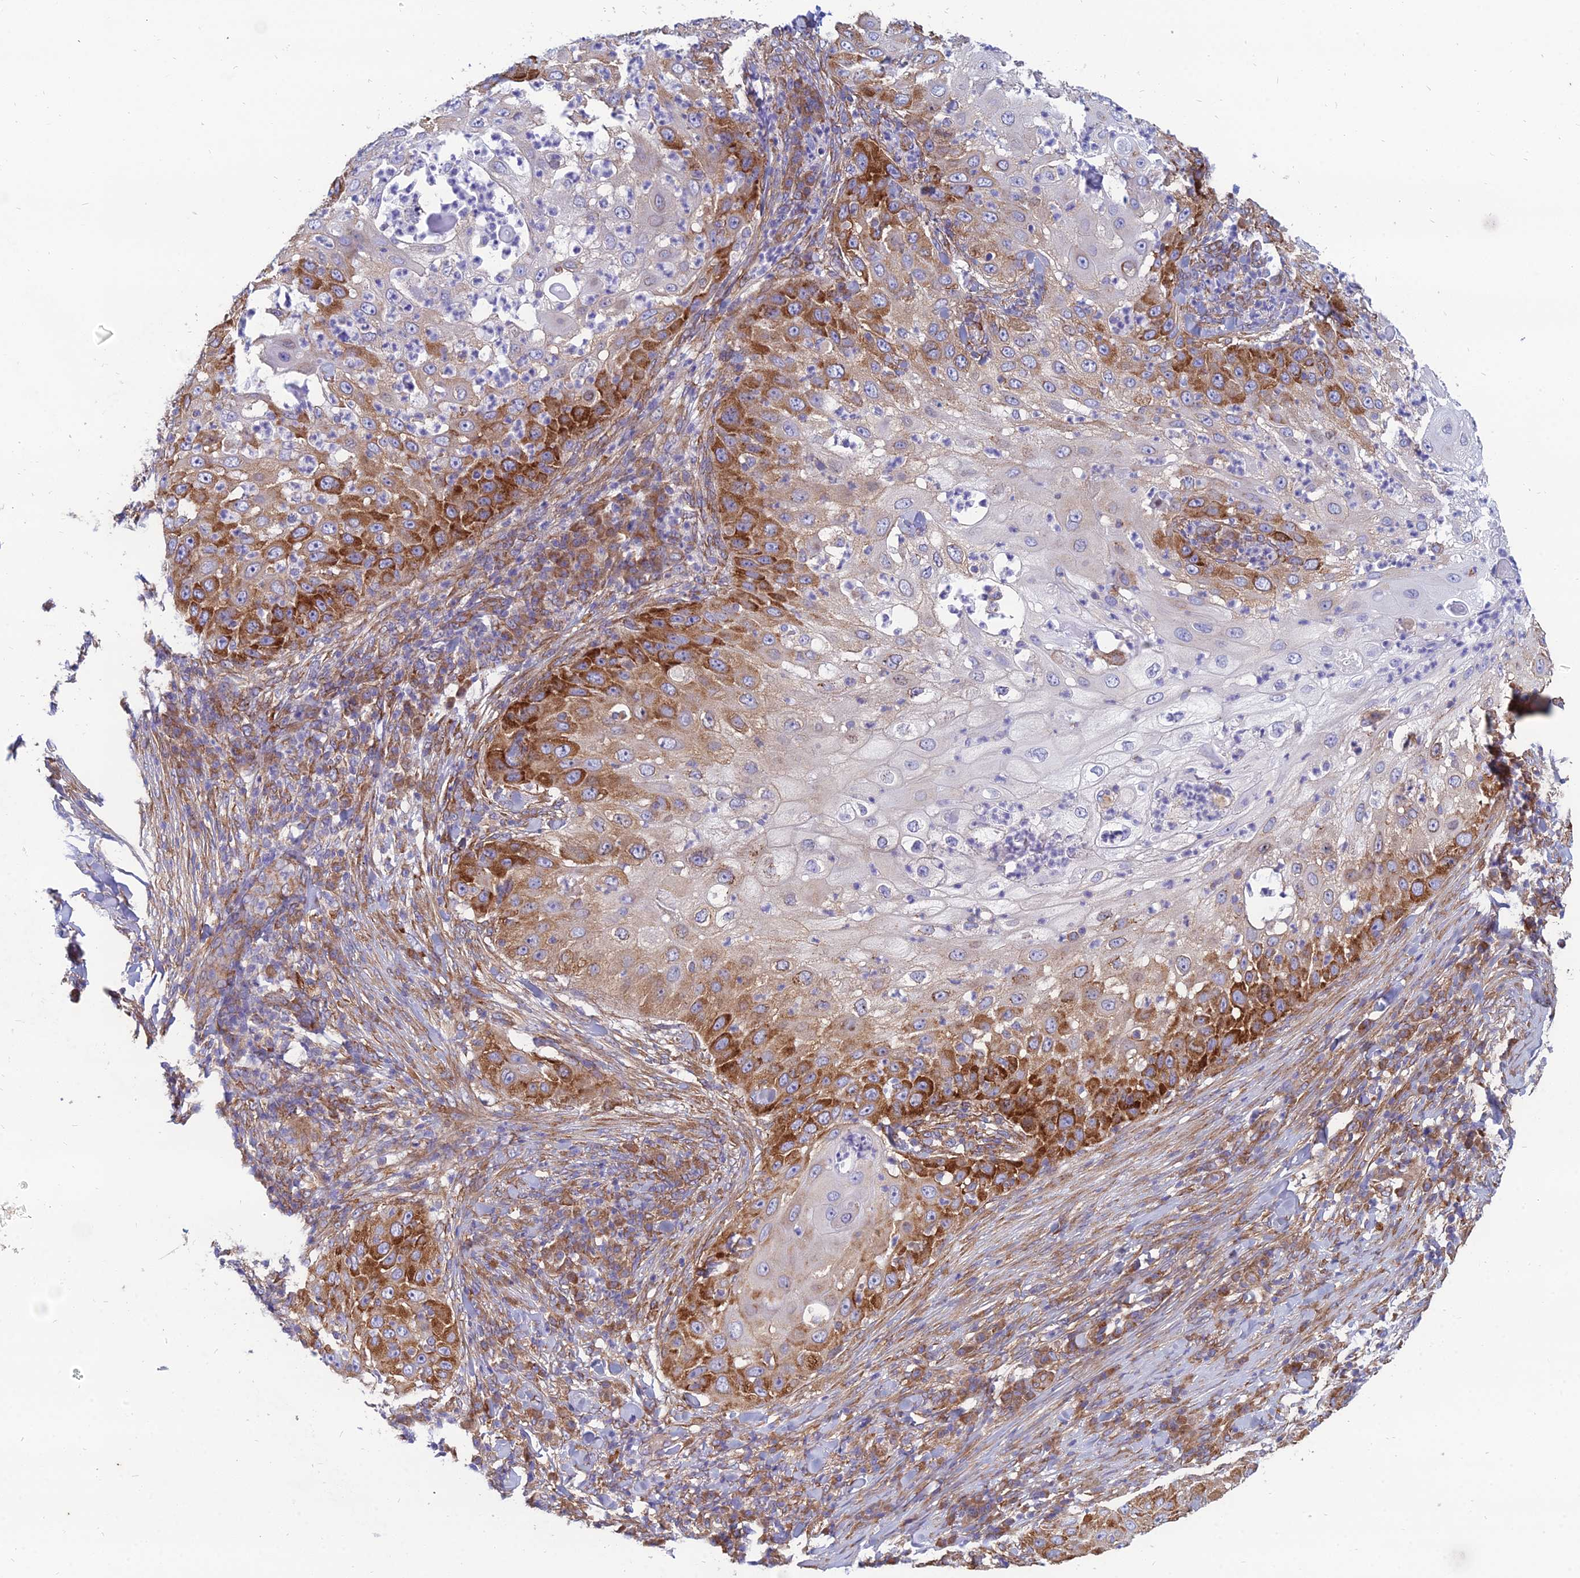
{"staining": {"intensity": "strong", "quantity": "25%-75%", "location": "cytoplasmic/membranous"}, "tissue": "skin cancer", "cell_type": "Tumor cells", "image_type": "cancer", "snomed": [{"axis": "morphology", "description": "Squamous cell carcinoma, NOS"}, {"axis": "topography", "description": "Skin"}], "caption": "Immunohistochemistry of human skin cancer reveals high levels of strong cytoplasmic/membranous expression in approximately 25%-75% of tumor cells.", "gene": "TXLNA", "patient": {"sex": "female", "age": 44}}